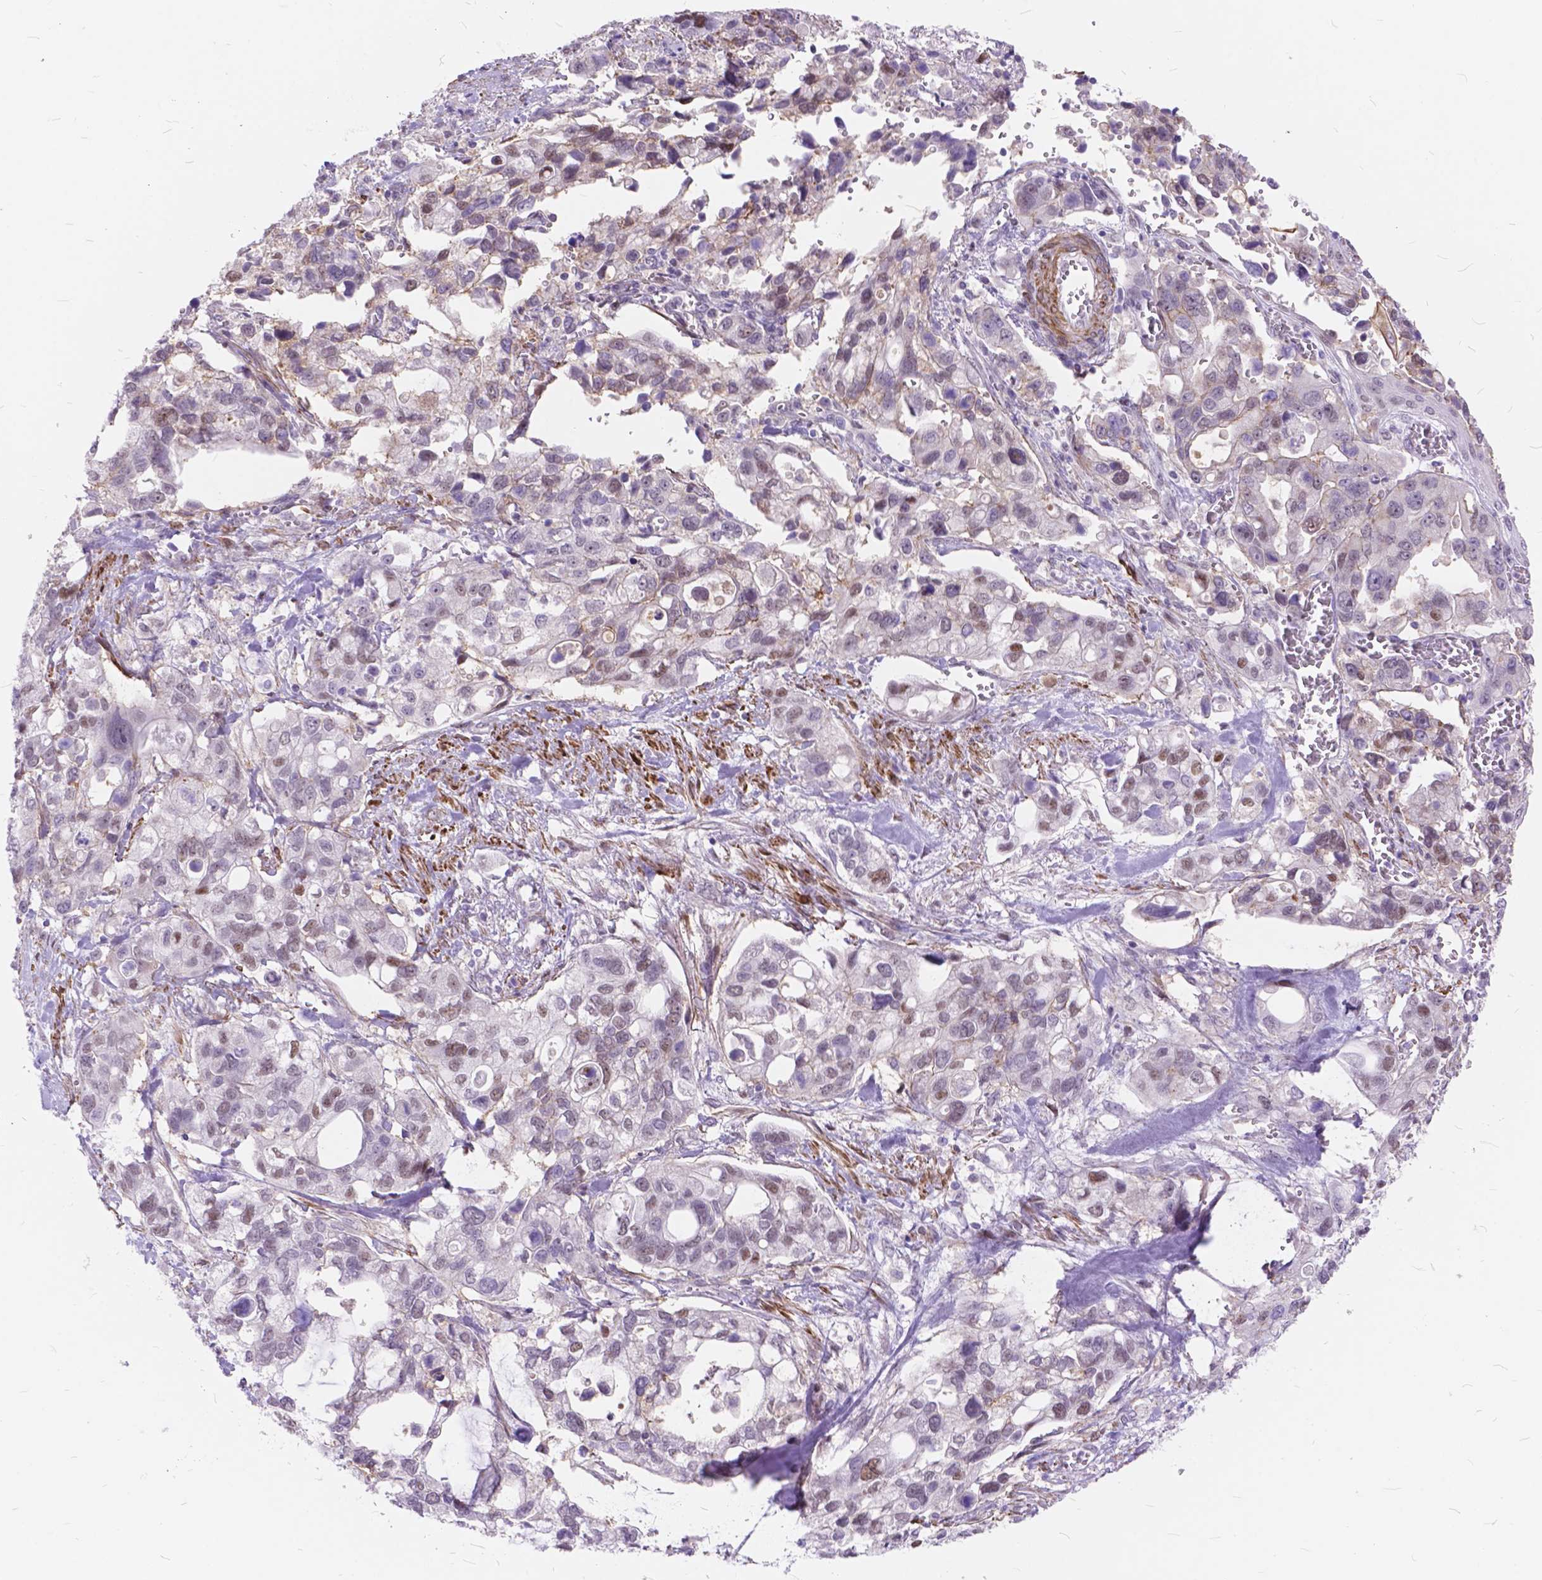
{"staining": {"intensity": "weak", "quantity": "<25%", "location": "cytoplasmic/membranous"}, "tissue": "stomach cancer", "cell_type": "Tumor cells", "image_type": "cancer", "snomed": [{"axis": "morphology", "description": "Adenocarcinoma, NOS"}, {"axis": "topography", "description": "Stomach, upper"}], "caption": "The micrograph exhibits no significant staining in tumor cells of adenocarcinoma (stomach). The staining was performed using DAB to visualize the protein expression in brown, while the nuclei were stained in blue with hematoxylin (Magnification: 20x).", "gene": "MAN2C1", "patient": {"sex": "female", "age": 81}}